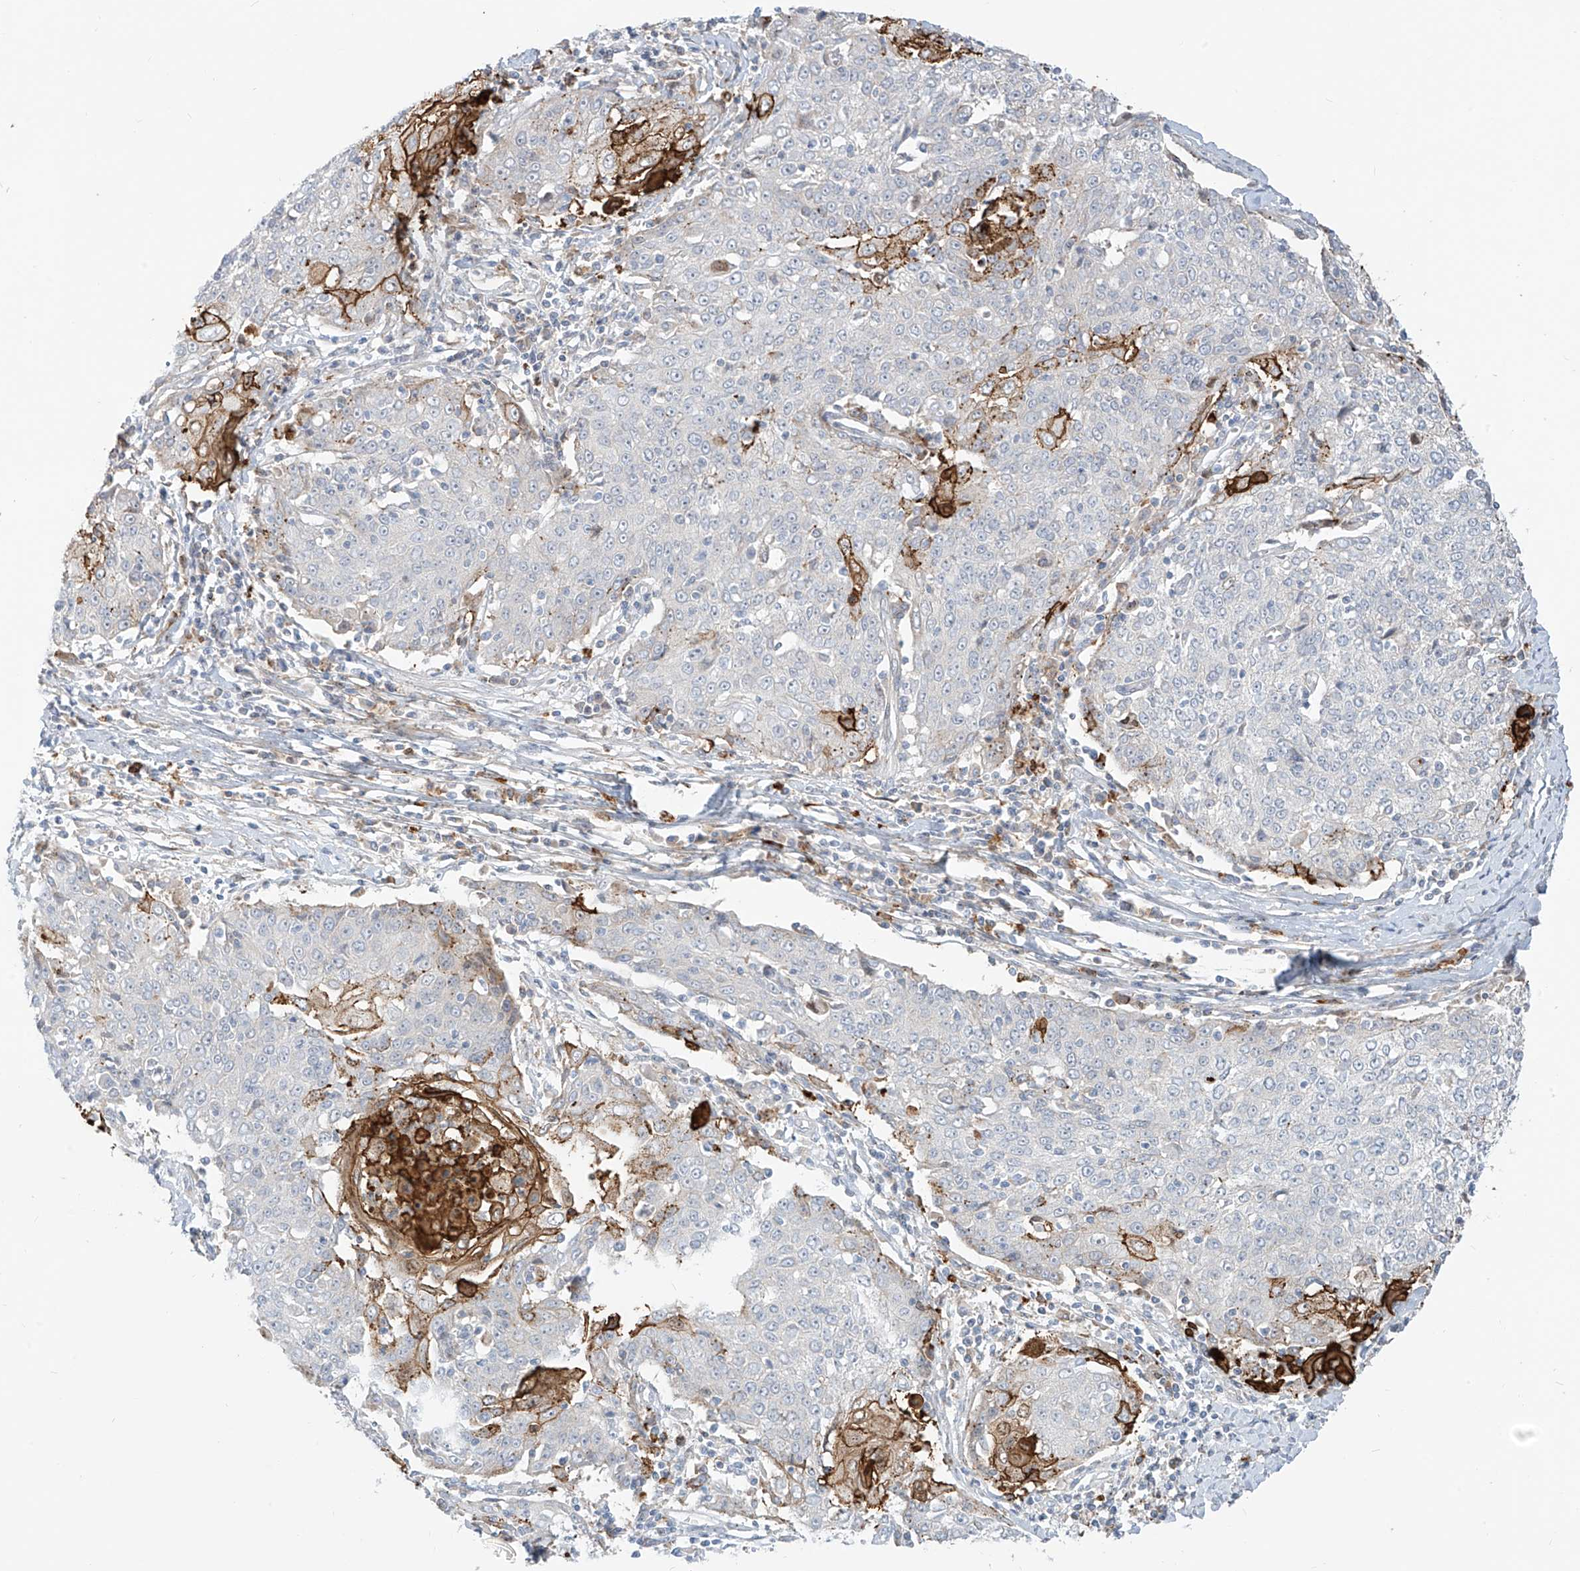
{"staining": {"intensity": "negative", "quantity": "none", "location": "none"}, "tissue": "cervical cancer", "cell_type": "Tumor cells", "image_type": "cancer", "snomed": [{"axis": "morphology", "description": "Squamous cell carcinoma, NOS"}, {"axis": "topography", "description": "Cervix"}], "caption": "Immunohistochemical staining of cervical cancer shows no significant expression in tumor cells. Brightfield microscopy of immunohistochemistry stained with DAB (brown) and hematoxylin (blue), captured at high magnification.", "gene": "NOTO", "patient": {"sex": "female", "age": 48}}